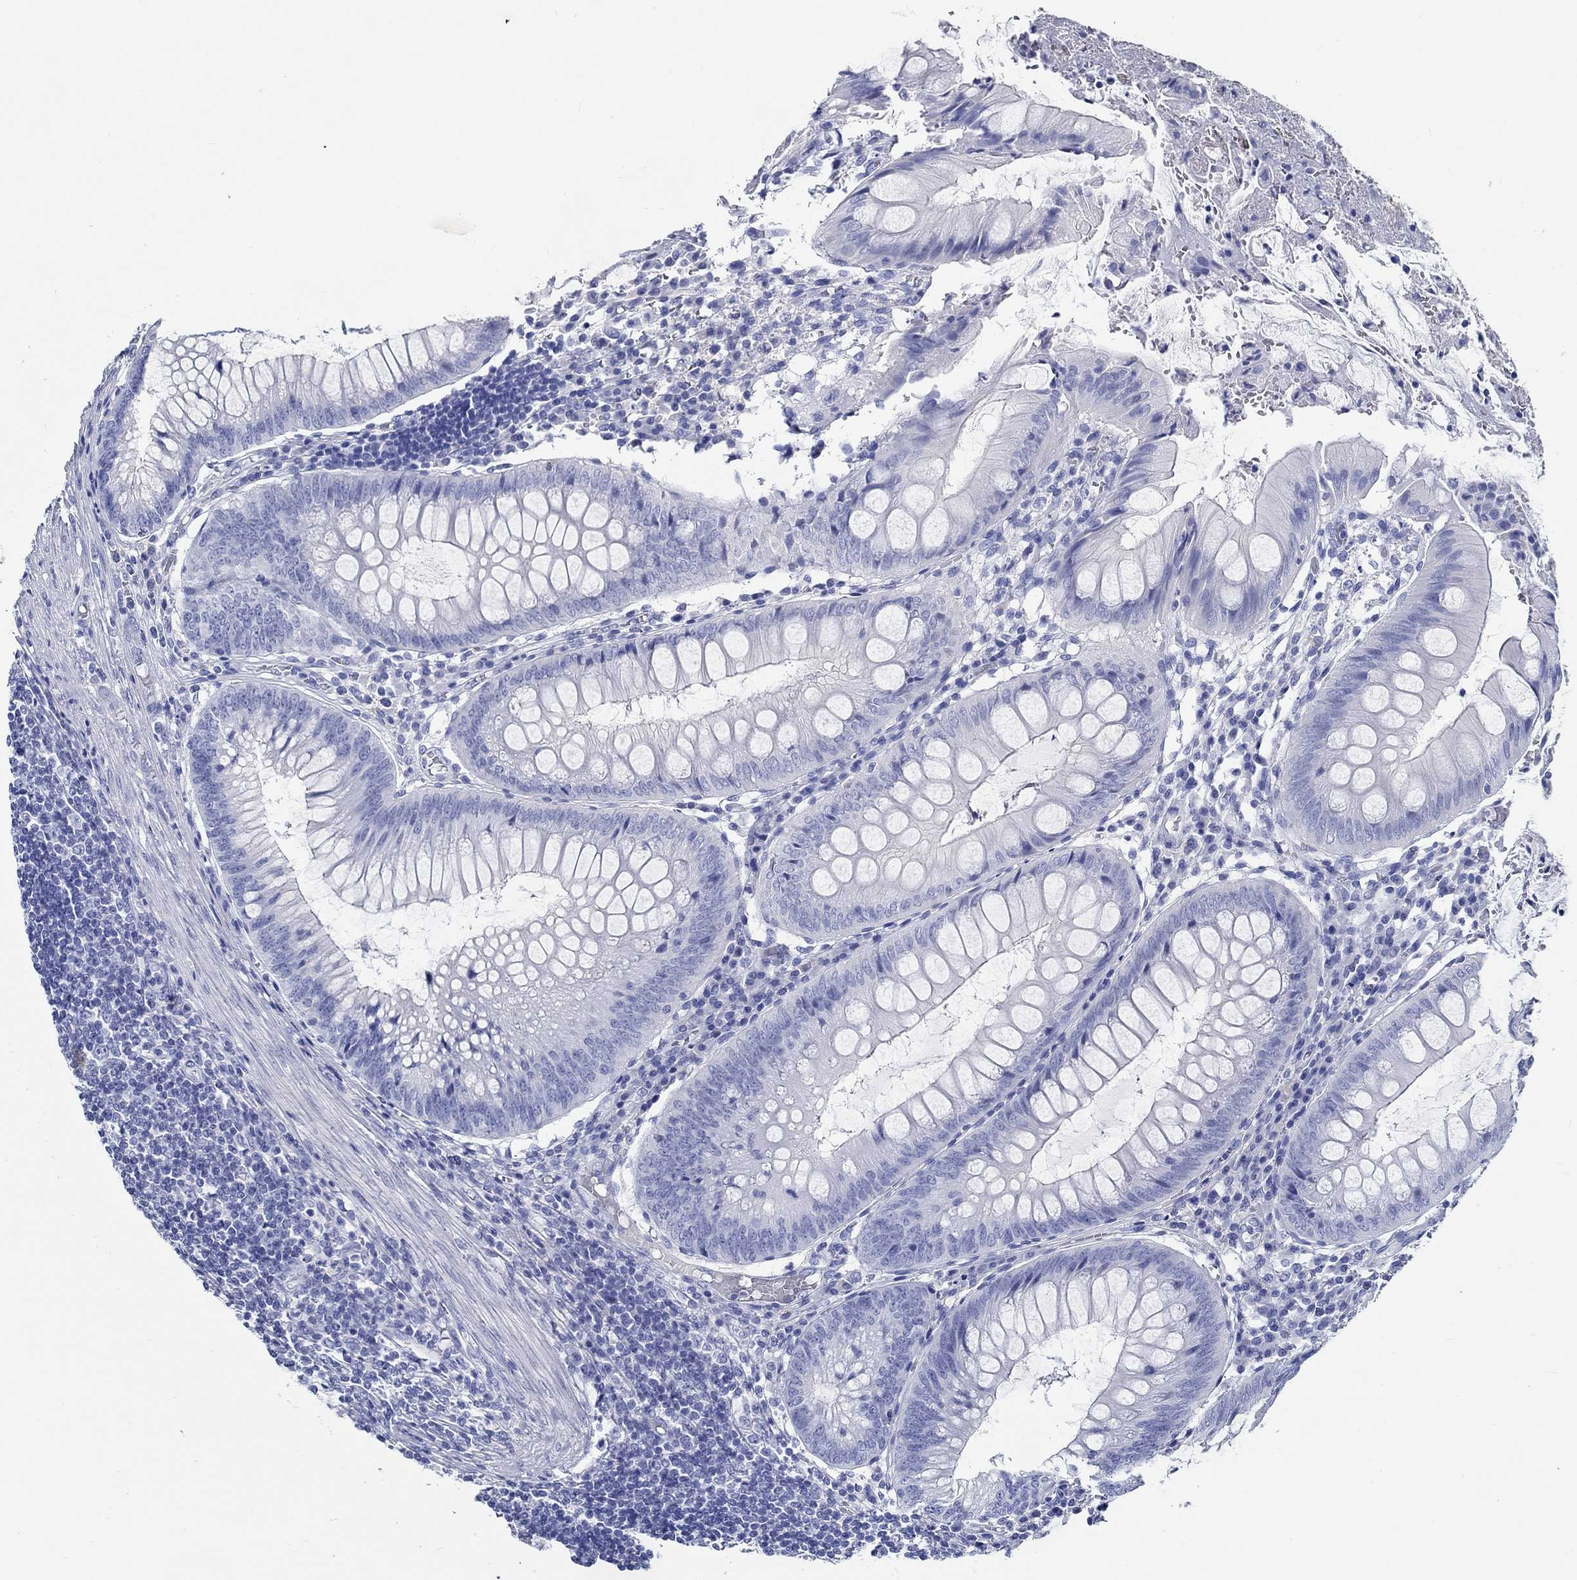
{"staining": {"intensity": "negative", "quantity": "none", "location": "none"}, "tissue": "appendix", "cell_type": "Glandular cells", "image_type": "normal", "snomed": [{"axis": "morphology", "description": "Normal tissue, NOS"}, {"axis": "morphology", "description": "Inflammation, NOS"}, {"axis": "topography", "description": "Appendix"}], "caption": "High power microscopy image of an immunohistochemistry photomicrograph of benign appendix, revealing no significant expression in glandular cells. (Immunohistochemistry (ihc), brightfield microscopy, high magnification).", "gene": "FBXO2", "patient": {"sex": "male", "age": 16}}